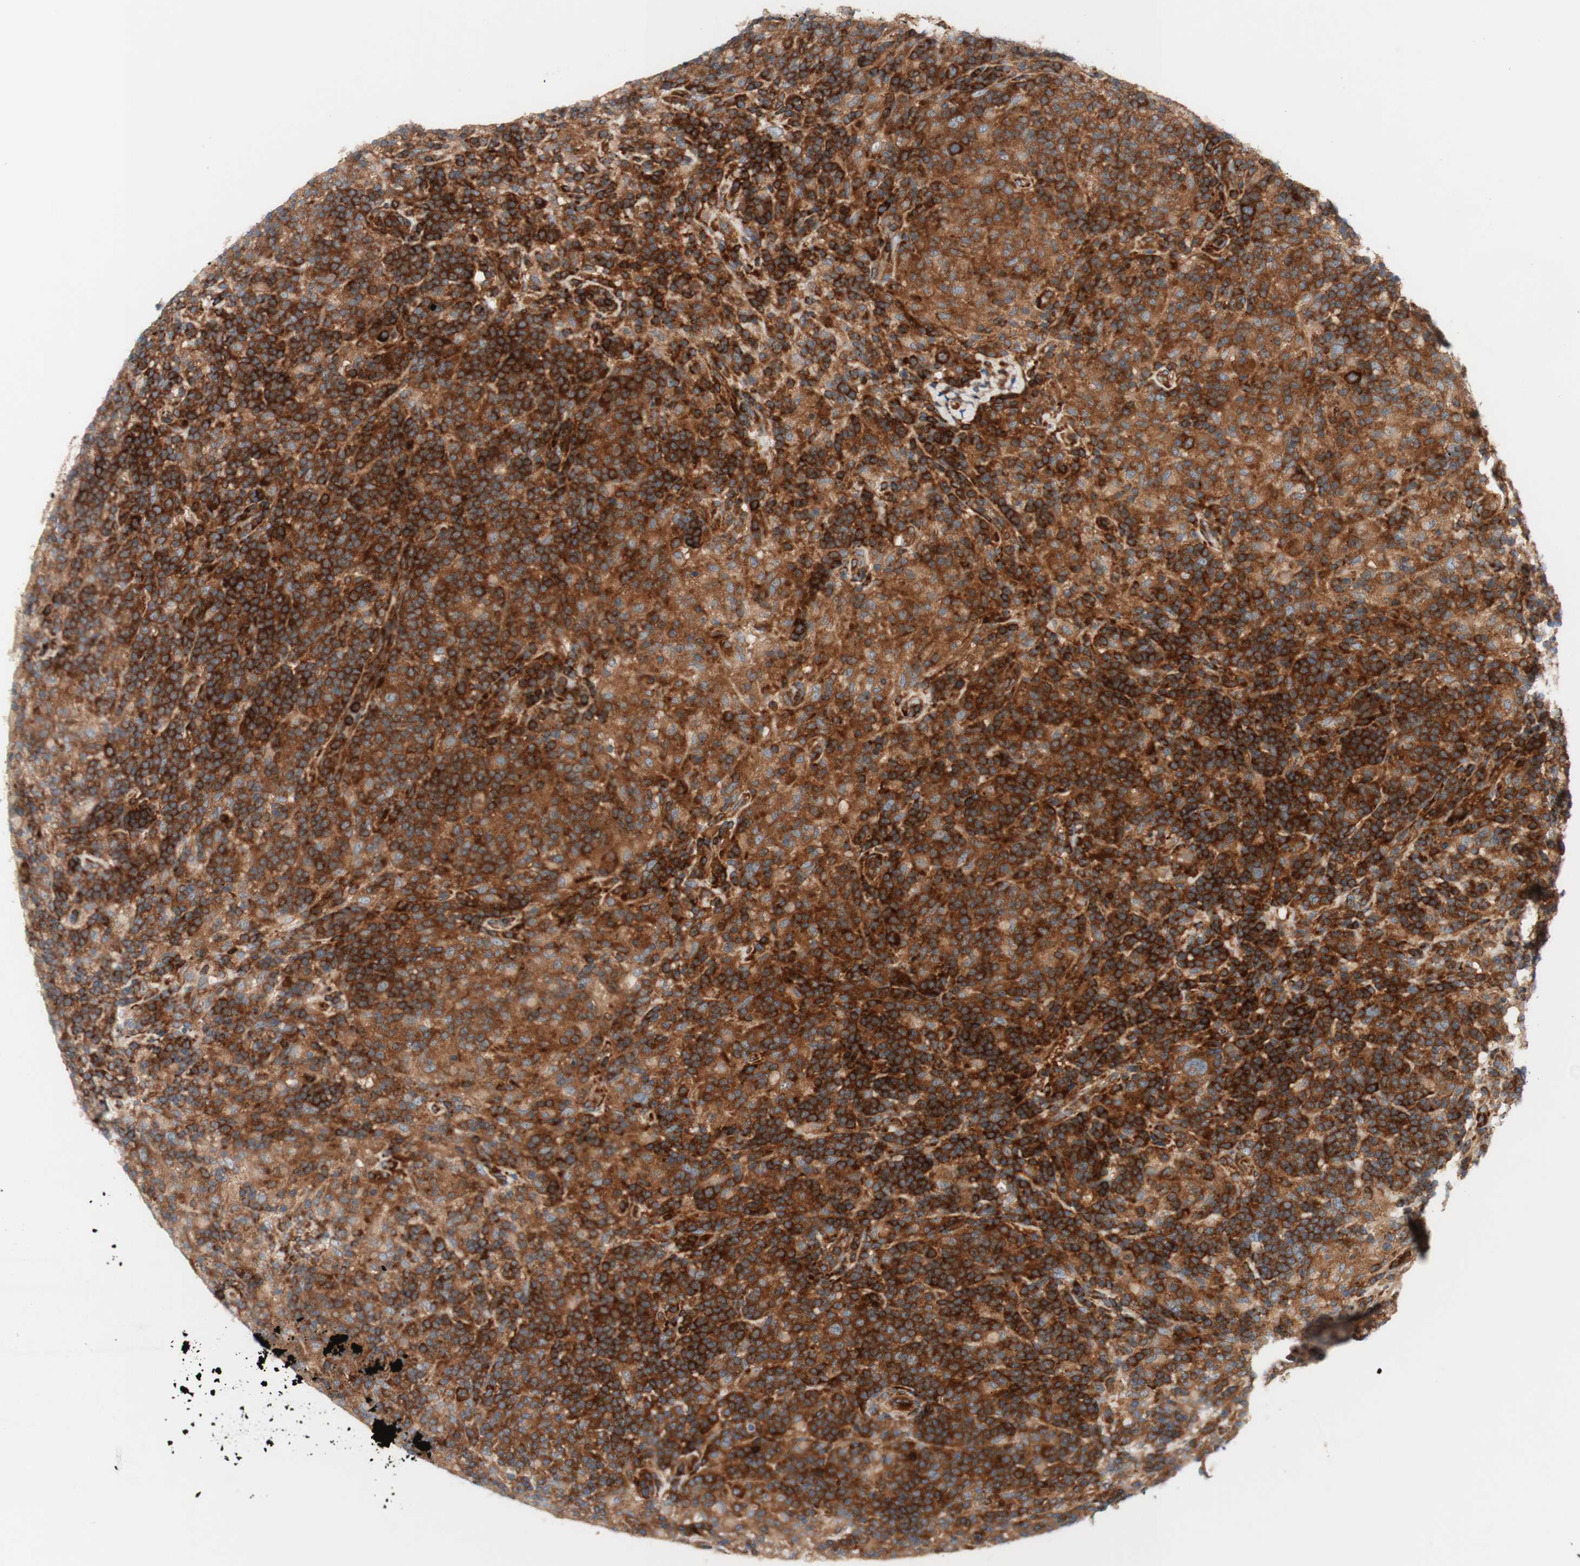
{"staining": {"intensity": "moderate", "quantity": ">75%", "location": "cytoplasmic/membranous"}, "tissue": "lymphoma", "cell_type": "Tumor cells", "image_type": "cancer", "snomed": [{"axis": "morphology", "description": "Hodgkin's disease, NOS"}, {"axis": "topography", "description": "Lymph node"}], "caption": "DAB (3,3'-diaminobenzidine) immunohistochemical staining of human lymphoma reveals moderate cytoplasmic/membranous protein positivity in about >75% of tumor cells.", "gene": "CCN4", "patient": {"sex": "male", "age": 70}}